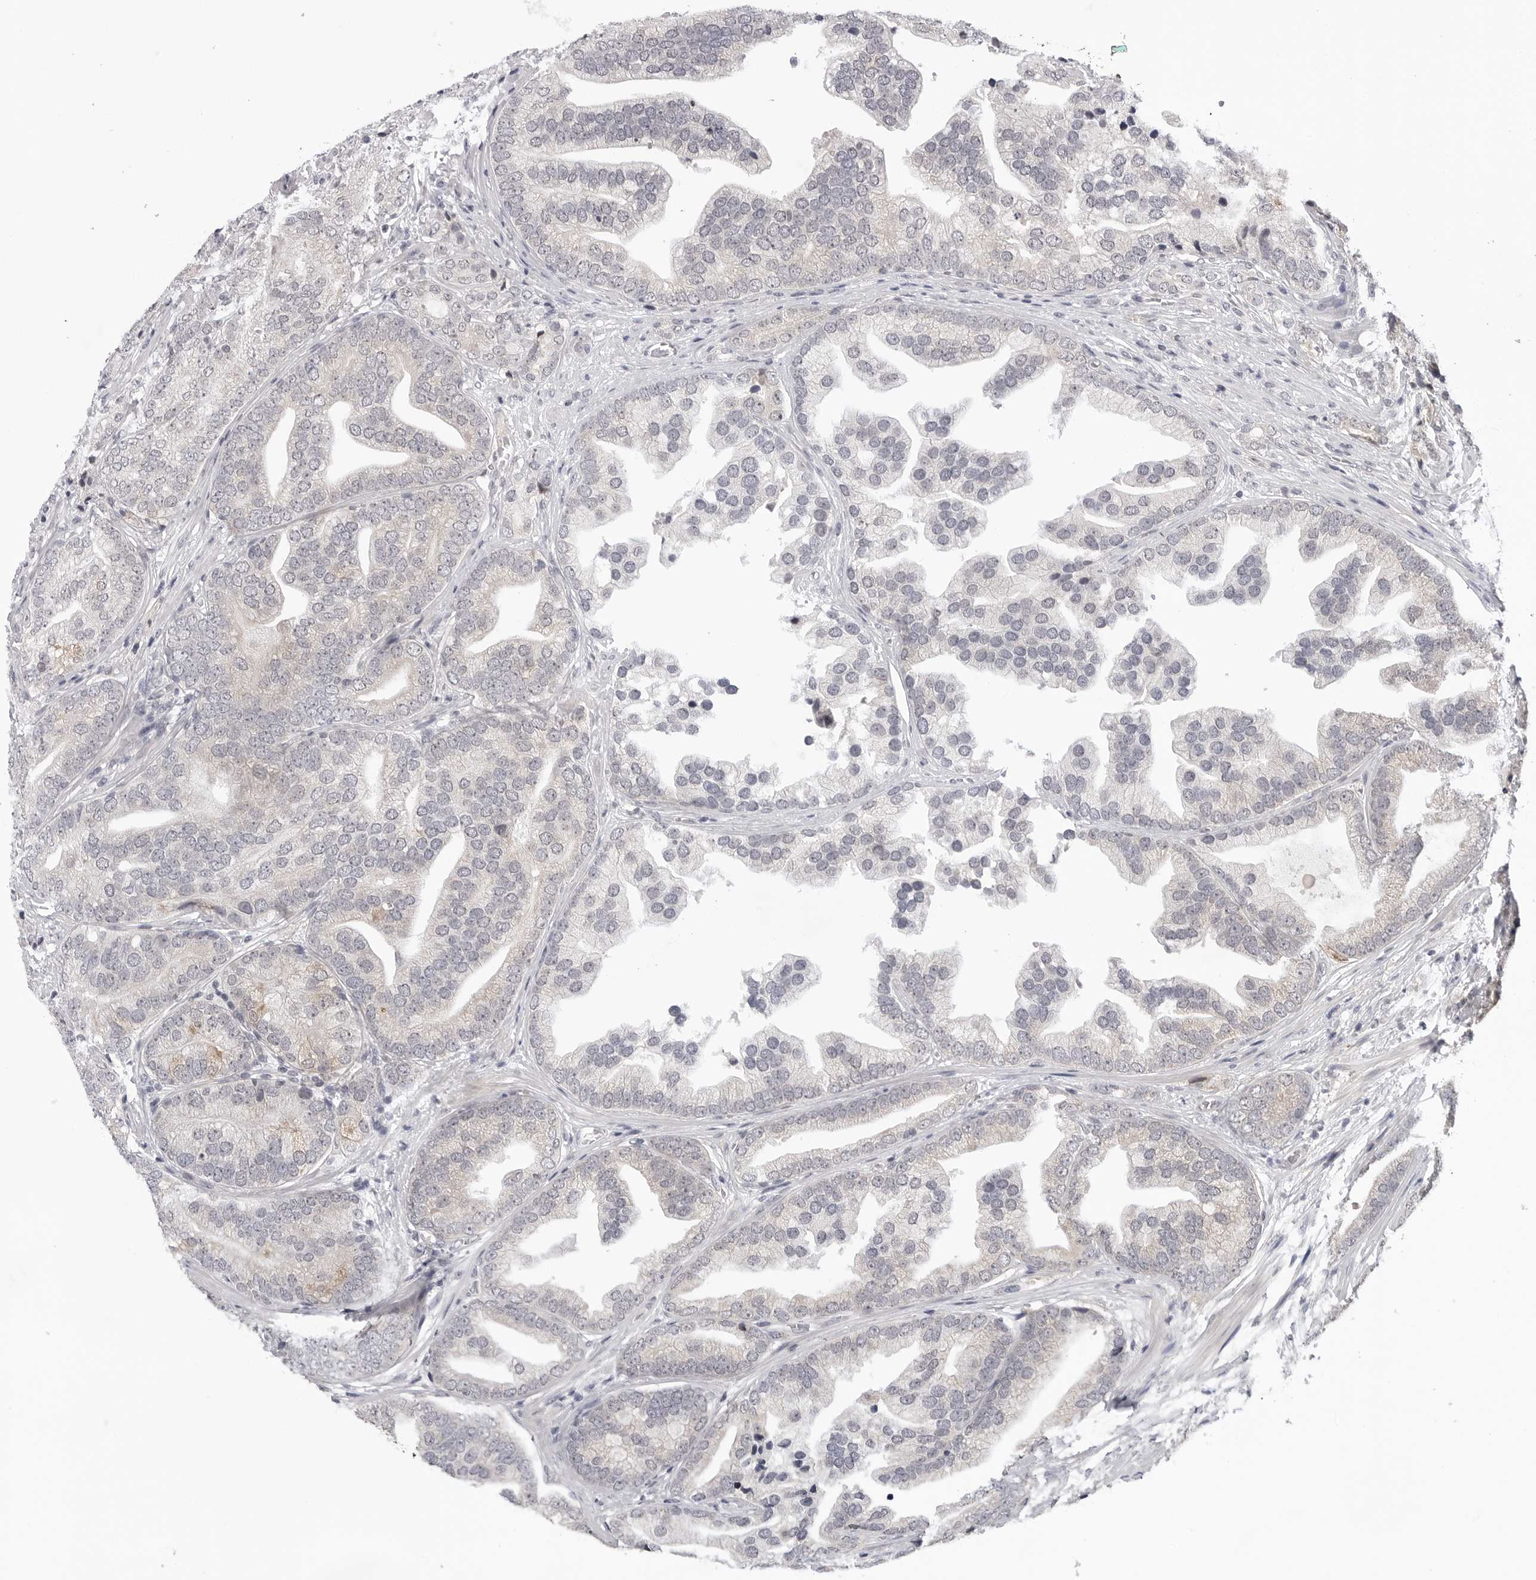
{"staining": {"intensity": "negative", "quantity": "none", "location": "none"}, "tissue": "prostate cancer", "cell_type": "Tumor cells", "image_type": "cancer", "snomed": [{"axis": "morphology", "description": "Adenocarcinoma, High grade"}, {"axis": "topography", "description": "Prostate"}], "caption": "An IHC histopathology image of prostate high-grade adenocarcinoma is shown. There is no staining in tumor cells of prostate high-grade adenocarcinoma. (Stains: DAB (3,3'-diaminobenzidine) immunohistochemistry with hematoxylin counter stain, Microscopy: brightfield microscopy at high magnification).", "gene": "CDK20", "patient": {"sex": "male", "age": 57}}